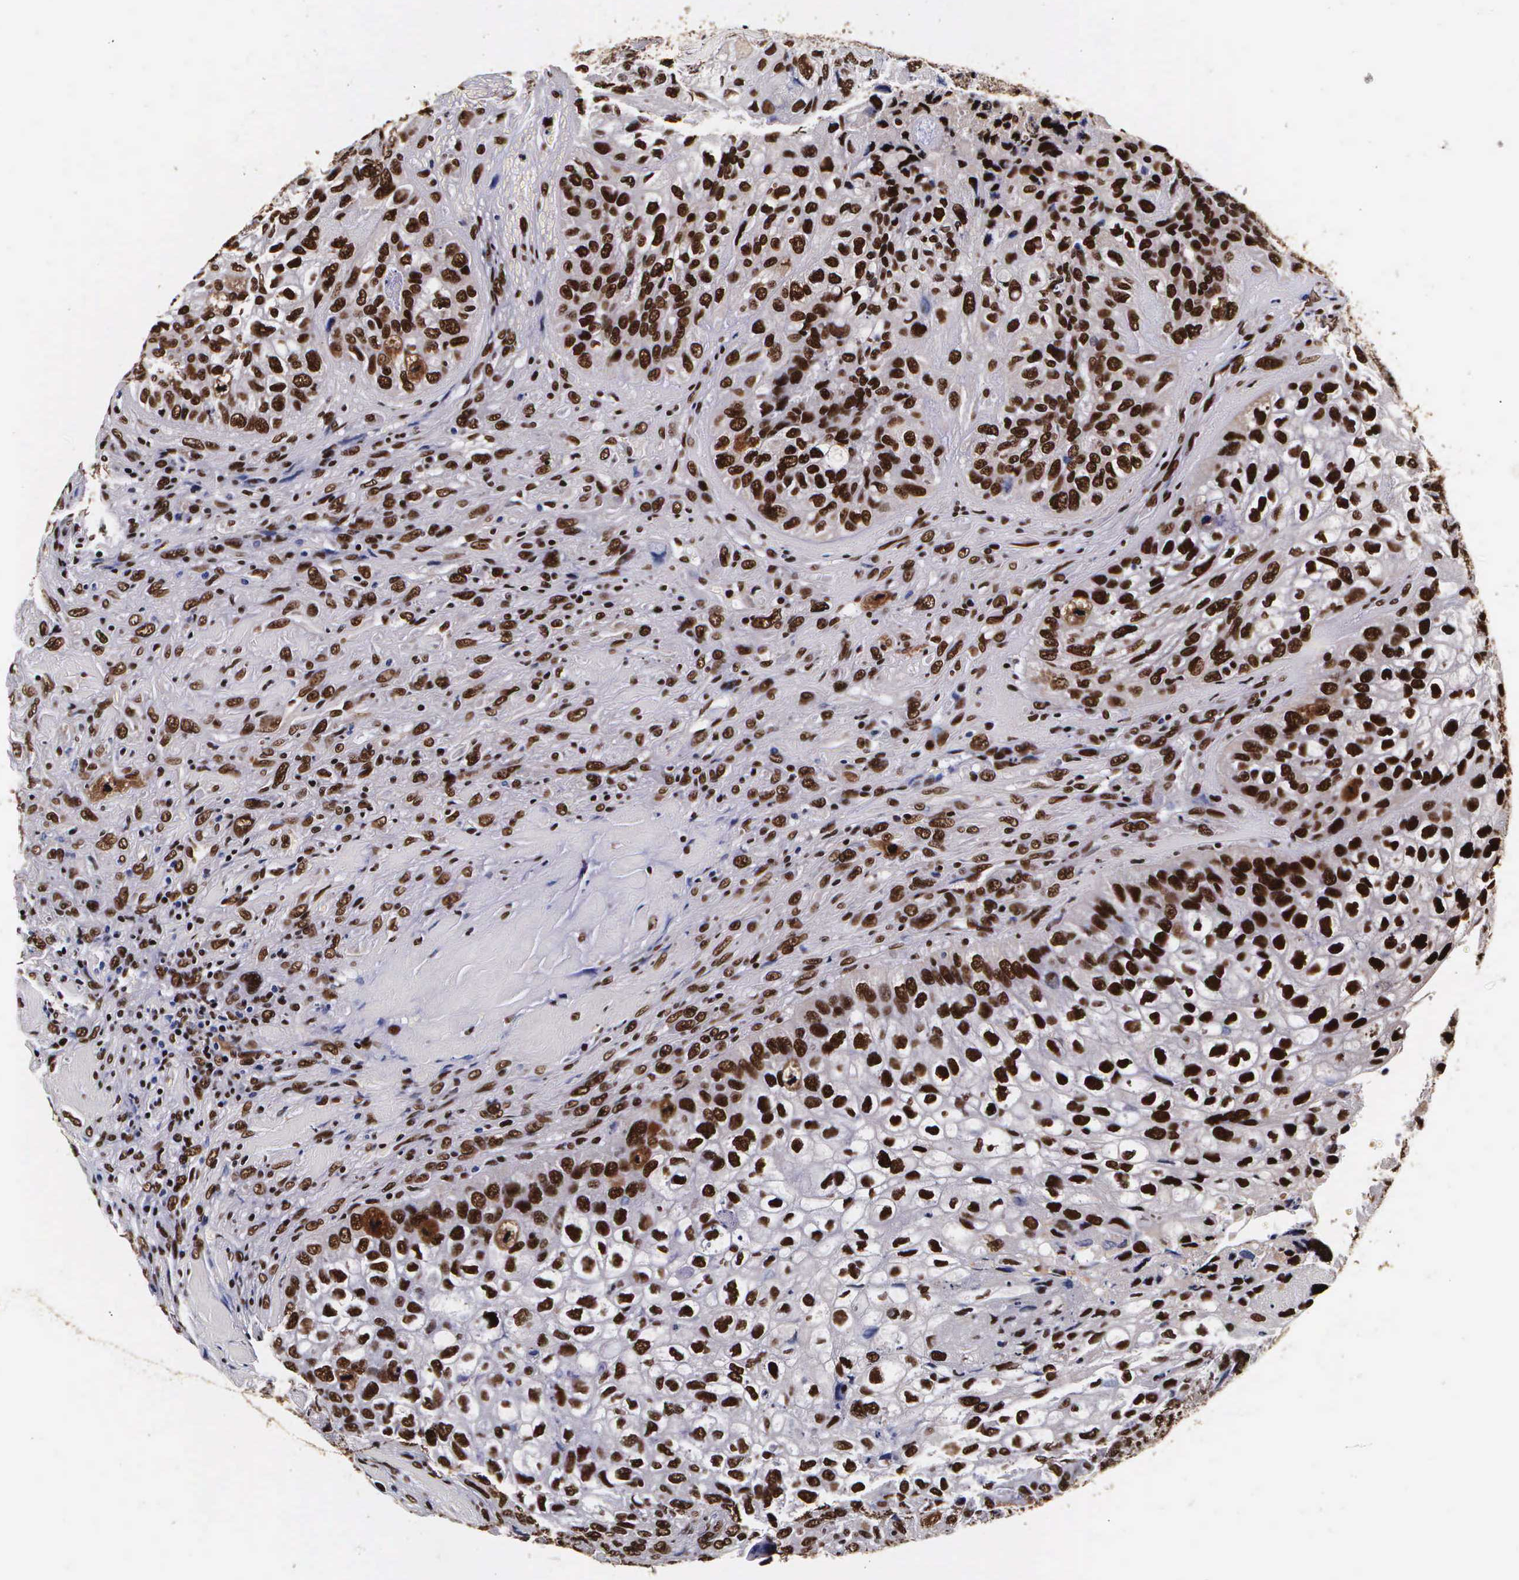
{"staining": {"intensity": "strong", "quantity": ">75%", "location": "nuclear"}, "tissue": "breast cancer", "cell_type": "Tumor cells", "image_type": "cancer", "snomed": [{"axis": "morphology", "description": "Neoplasm, malignant, NOS"}, {"axis": "topography", "description": "Breast"}], "caption": "Strong nuclear positivity for a protein is identified in approximately >75% of tumor cells of breast malignant neoplasm using IHC.", "gene": "PABPN1", "patient": {"sex": "female", "age": 50}}